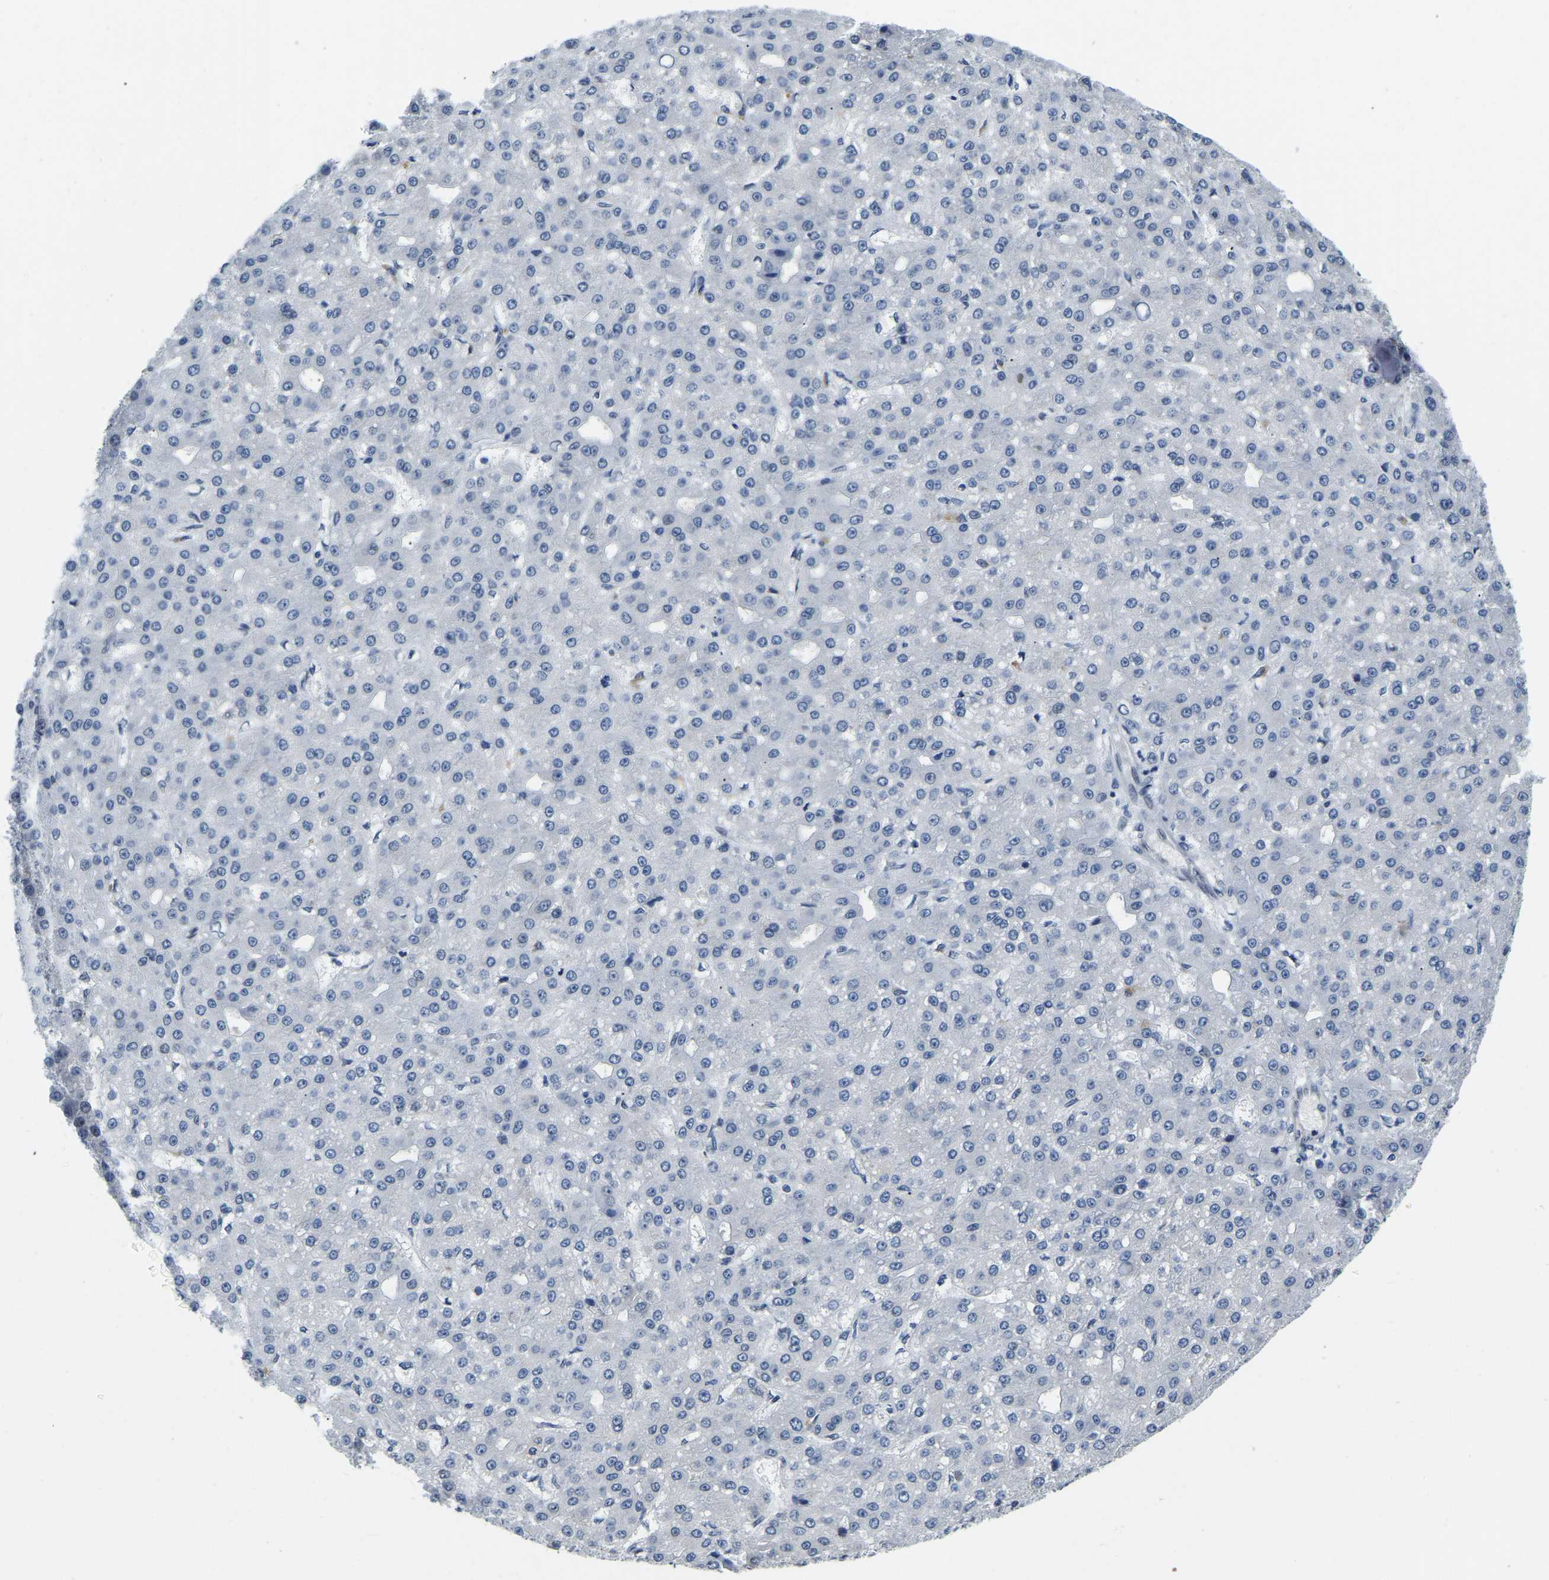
{"staining": {"intensity": "negative", "quantity": "none", "location": "none"}, "tissue": "liver cancer", "cell_type": "Tumor cells", "image_type": "cancer", "snomed": [{"axis": "morphology", "description": "Carcinoma, Hepatocellular, NOS"}, {"axis": "topography", "description": "Liver"}], "caption": "Immunohistochemistry of hepatocellular carcinoma (liver) reveals no expression in tumor cells.", "gene": "RANBP2", "patient": {"sex": "male", "age": 67}}